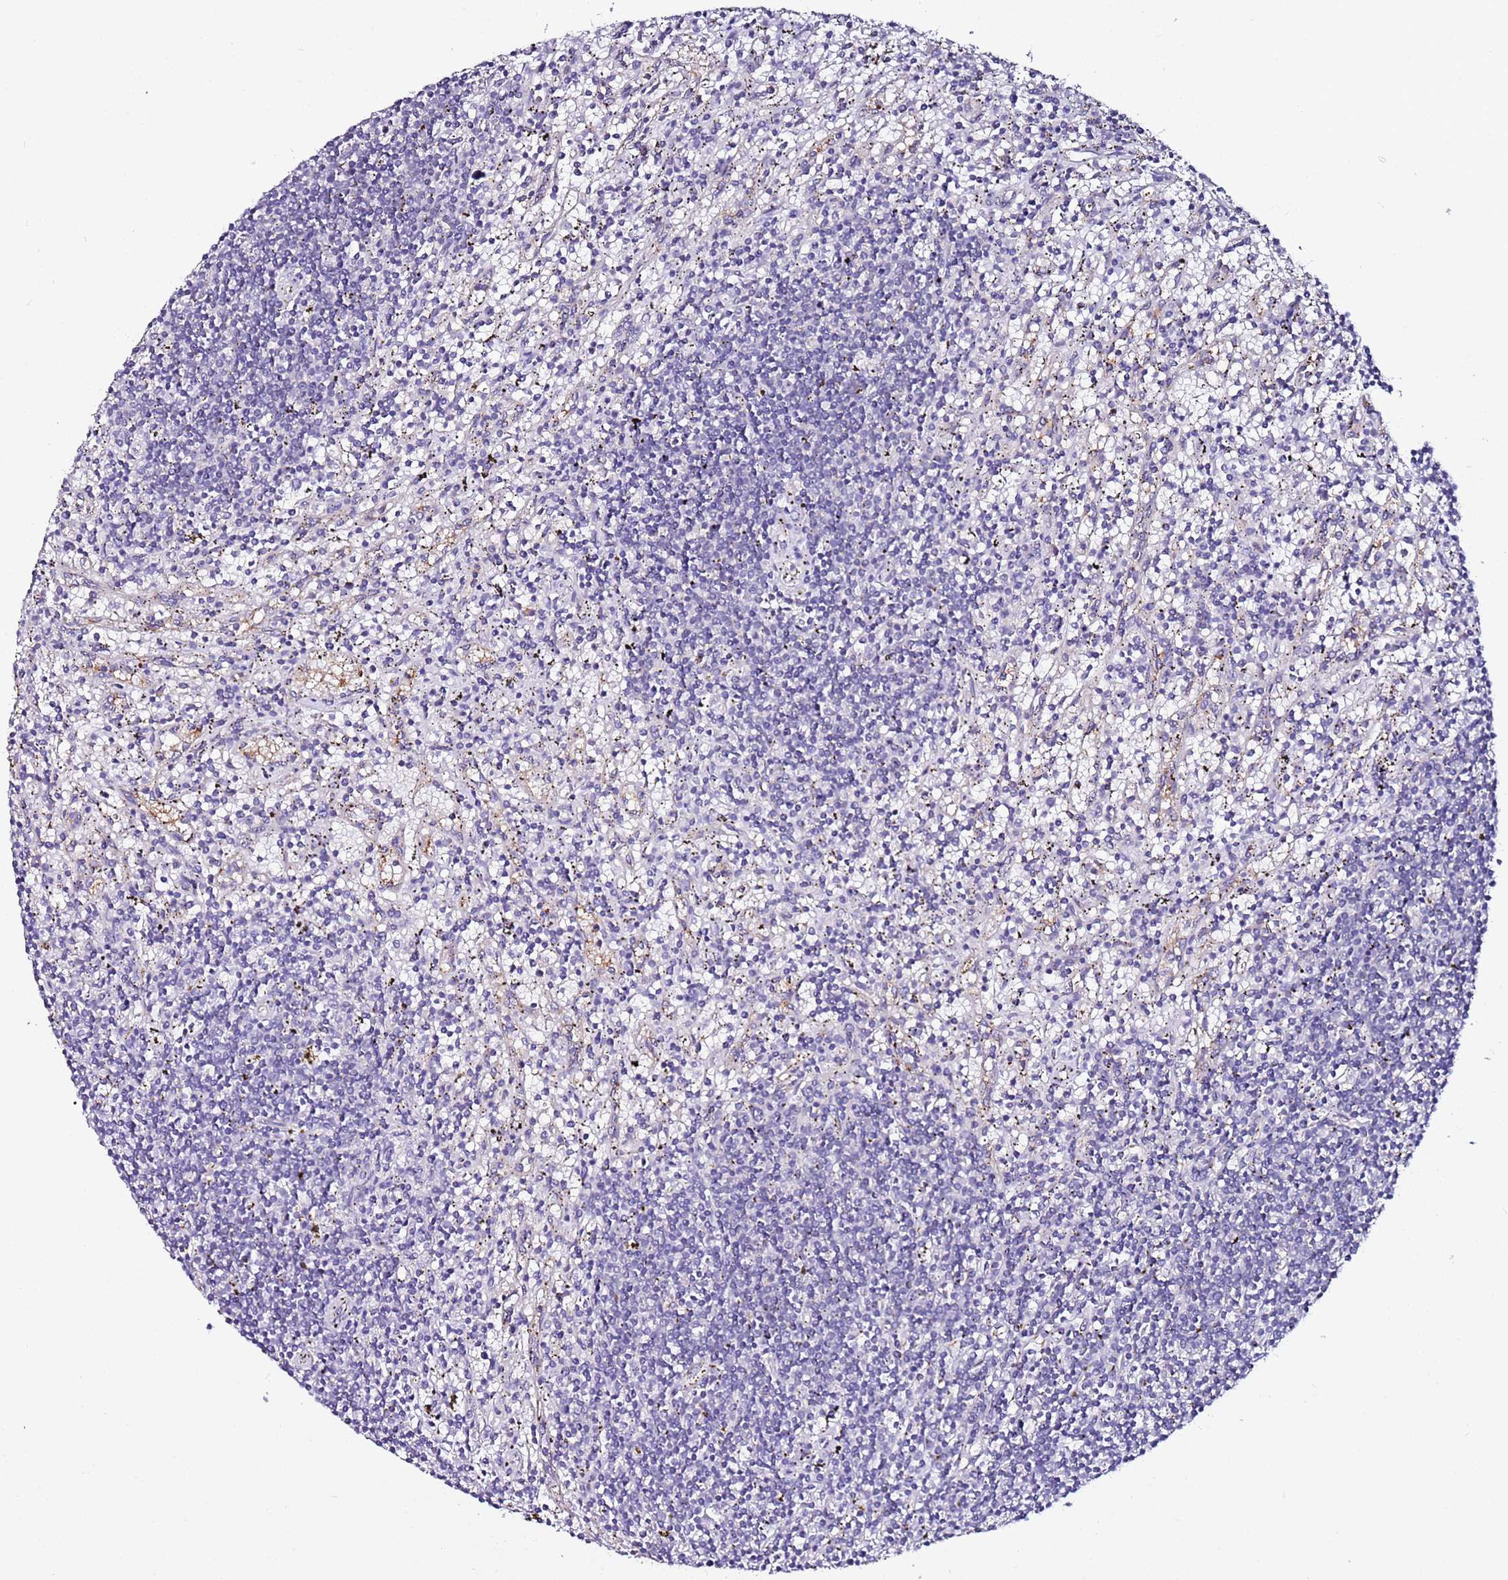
{"staining": {"intensity": "negative", "quantity": "none", "location": "none"}, "tissue": "lymphoma", "cell_type": "Tumor cells", "image_type": "cancer", "snomed": [{"axis": "morphology", "description": "Malignant lymphoma, non-Hodgkin's type, Low grade"}, {"axis": "topography", "description": "Spleen"}], "caption": "The histopathology image reveals no staining of tumor cells in malignant lymphoma, non-Hodgkin's type (low-grade).", "gene": "SRRM5", "patient": {"sex": "male", "age": 76}}